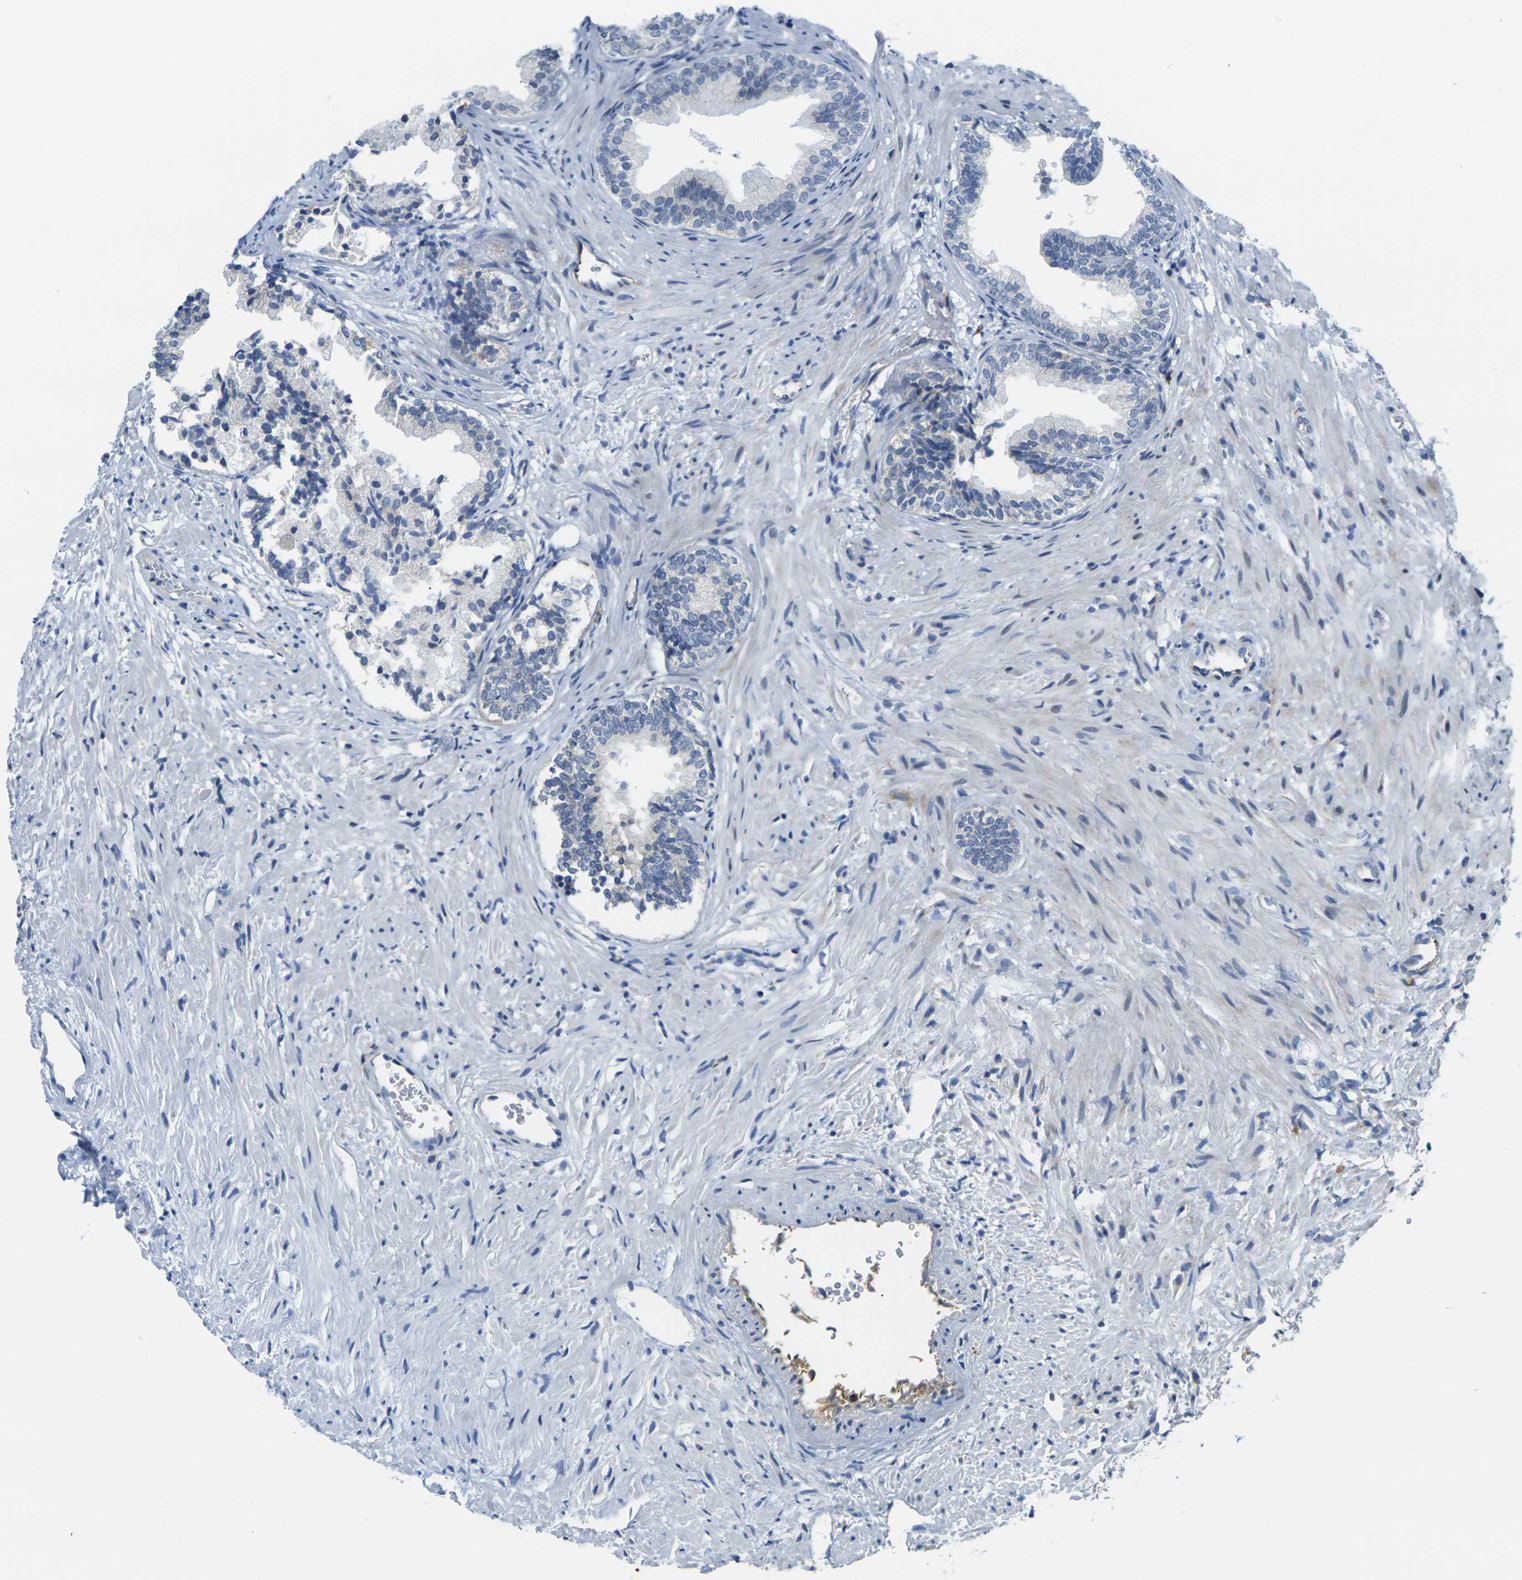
{"staining": {"intensity": "negative", "quantity": "none", "location": "none"}, "tissue": "prostate", "cell_type": "Glandular cells", "image_type": "normal", "snomed": [{"axis": "morphology", "description": "Normal tissue, NOS"}, {"axis": "topography", "description": "Prostate"}], "caption": "IHC image of benign prostate: prostate stained with DAB (3,3'-diaminobenzidine) exhibits no significant protein staining in glandular cells.", "gene": "OTOF", "patient": {"sex": "male", "age": 76}}